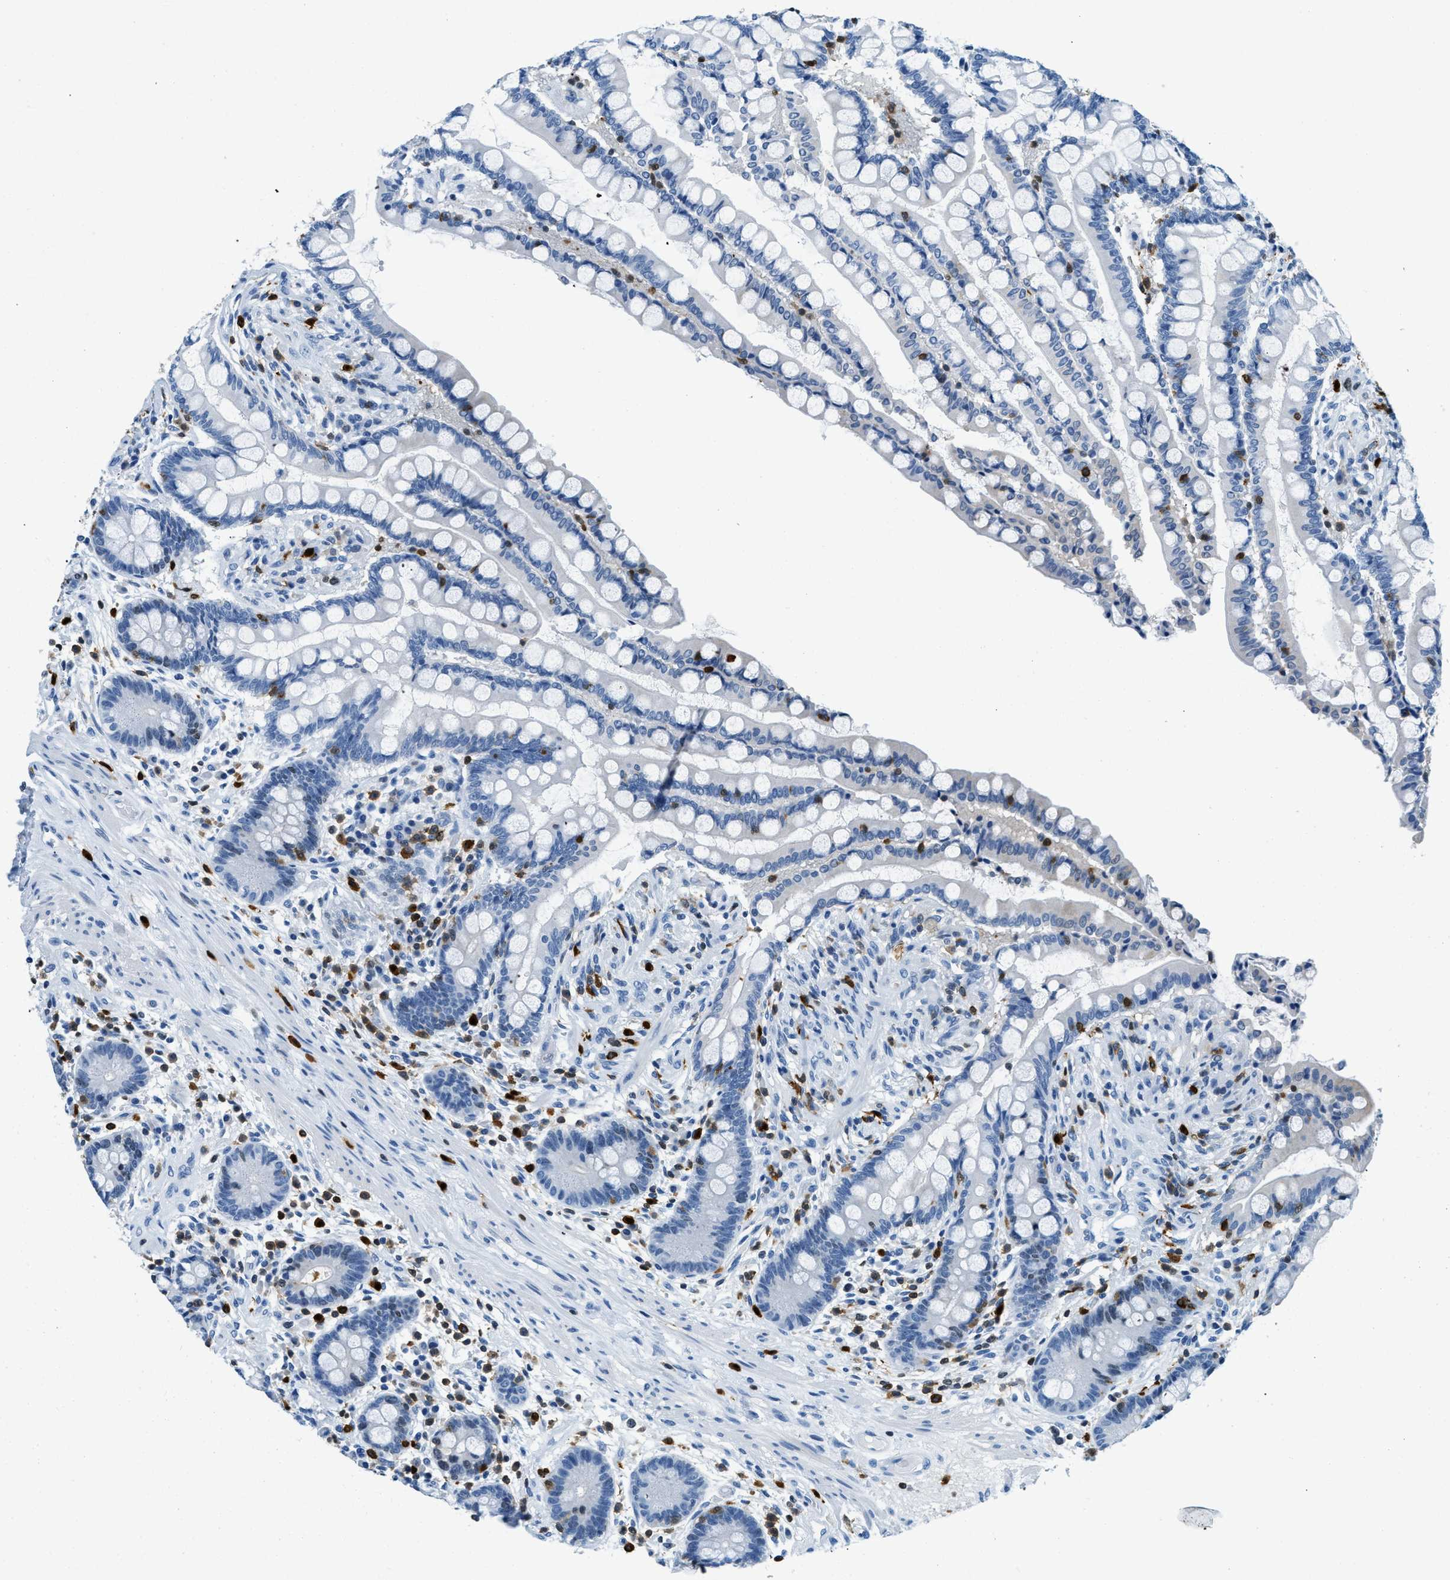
{"staining": {"intensity": "negative", "quantity": "none", "location": "none"}, "tissue": "colon", "cell_type": "Endothelial cells", "image_type": "normal", "snomed": [{"axis": "morphology", "description": "Normal tissue, NOS"}, {"axis": "topography", "description": "Colon"}], "caption": "This is a histopathology image of IHC staining of benign colon, which shows no staining in endothelial cells.", "gene": "CAPG", "patient": {"sex": "male", "age": 73}}